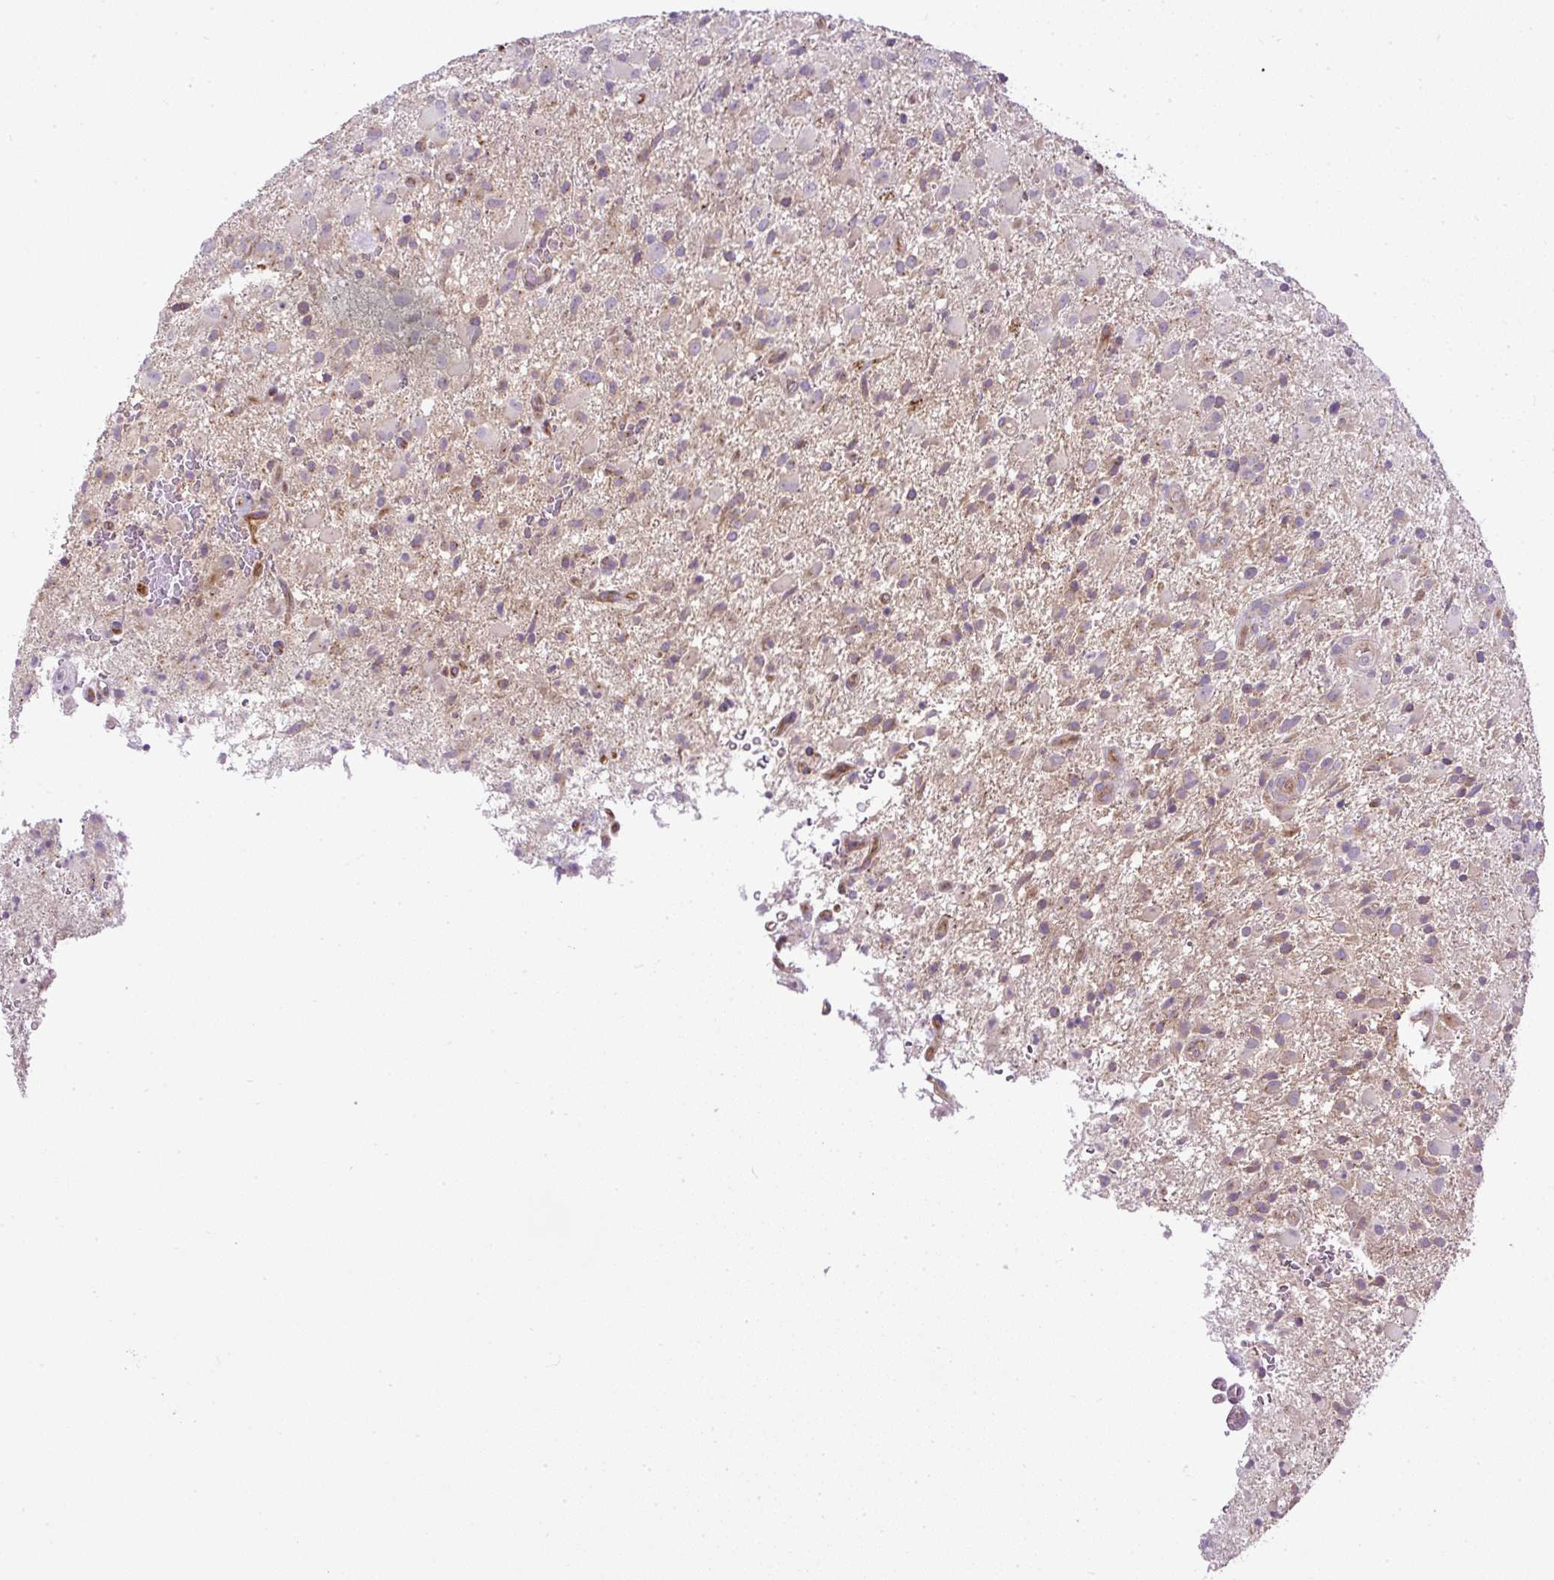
{"staining": {"intensity": "moderate", "quantity": "<25%", "location": "cytoplasmic/membranous"}, "tissue": "glioma", "cell_type": "Tumor cells", "image_type": "cancer", "snomed": [{"axis": "morphology", "description": "Glioma, malignant, Low grade"}, {"axis": "topography", "description": "Brain"}], "caption": "Moderate cytoplasmic/membranous staining for a protein is appreciated in approximately <25% of tumor cells of malignant low-grade glioma using immunohistochemistry (IHC).", "gene": "ZNF547", "patient": {"sex": "male", "age": 65}}